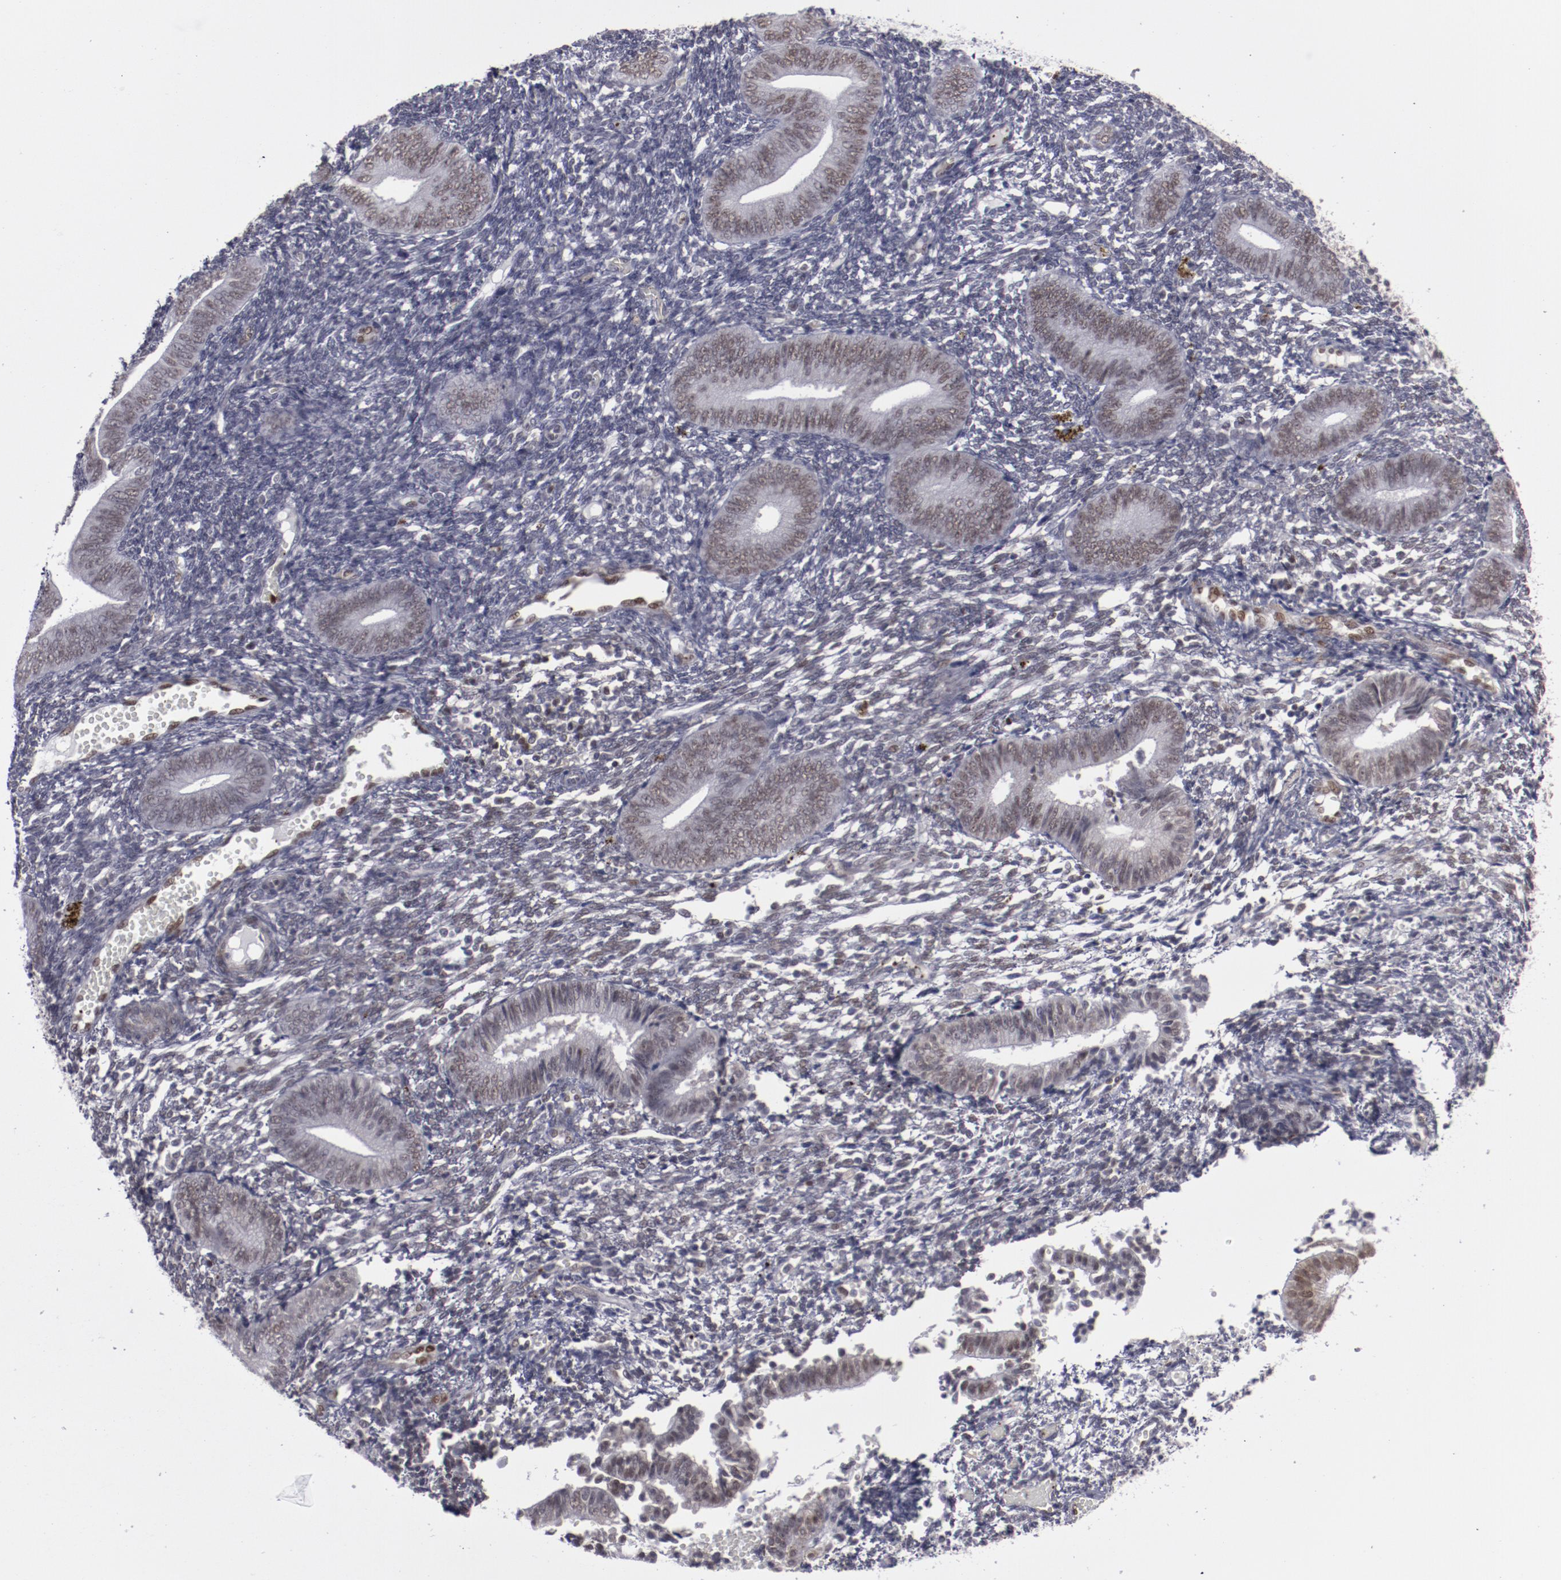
{"staining": {"intensity": "negative", "quantity": "none", "location": "none"}, "tissue": "endometrium", "cell_type": "Cells in endometrial stroma", "image_type": "normal", "snomed": [{"axis": "morphology", "description": "Normal tissue, NOS"}, {"axis": "topography", "description": "Uterus"}, {"axis": "topography", "description": "Endometrium"}], "caption": "Photomicrograph shows no significant protein positivity in cells in endometrial stroma of normal endometrium. (Immunohistochemistry (ihc), brightfield microscopy, high magnification).", "gene": "LEF1", "patient": {"sex": "female", "age": 33}}